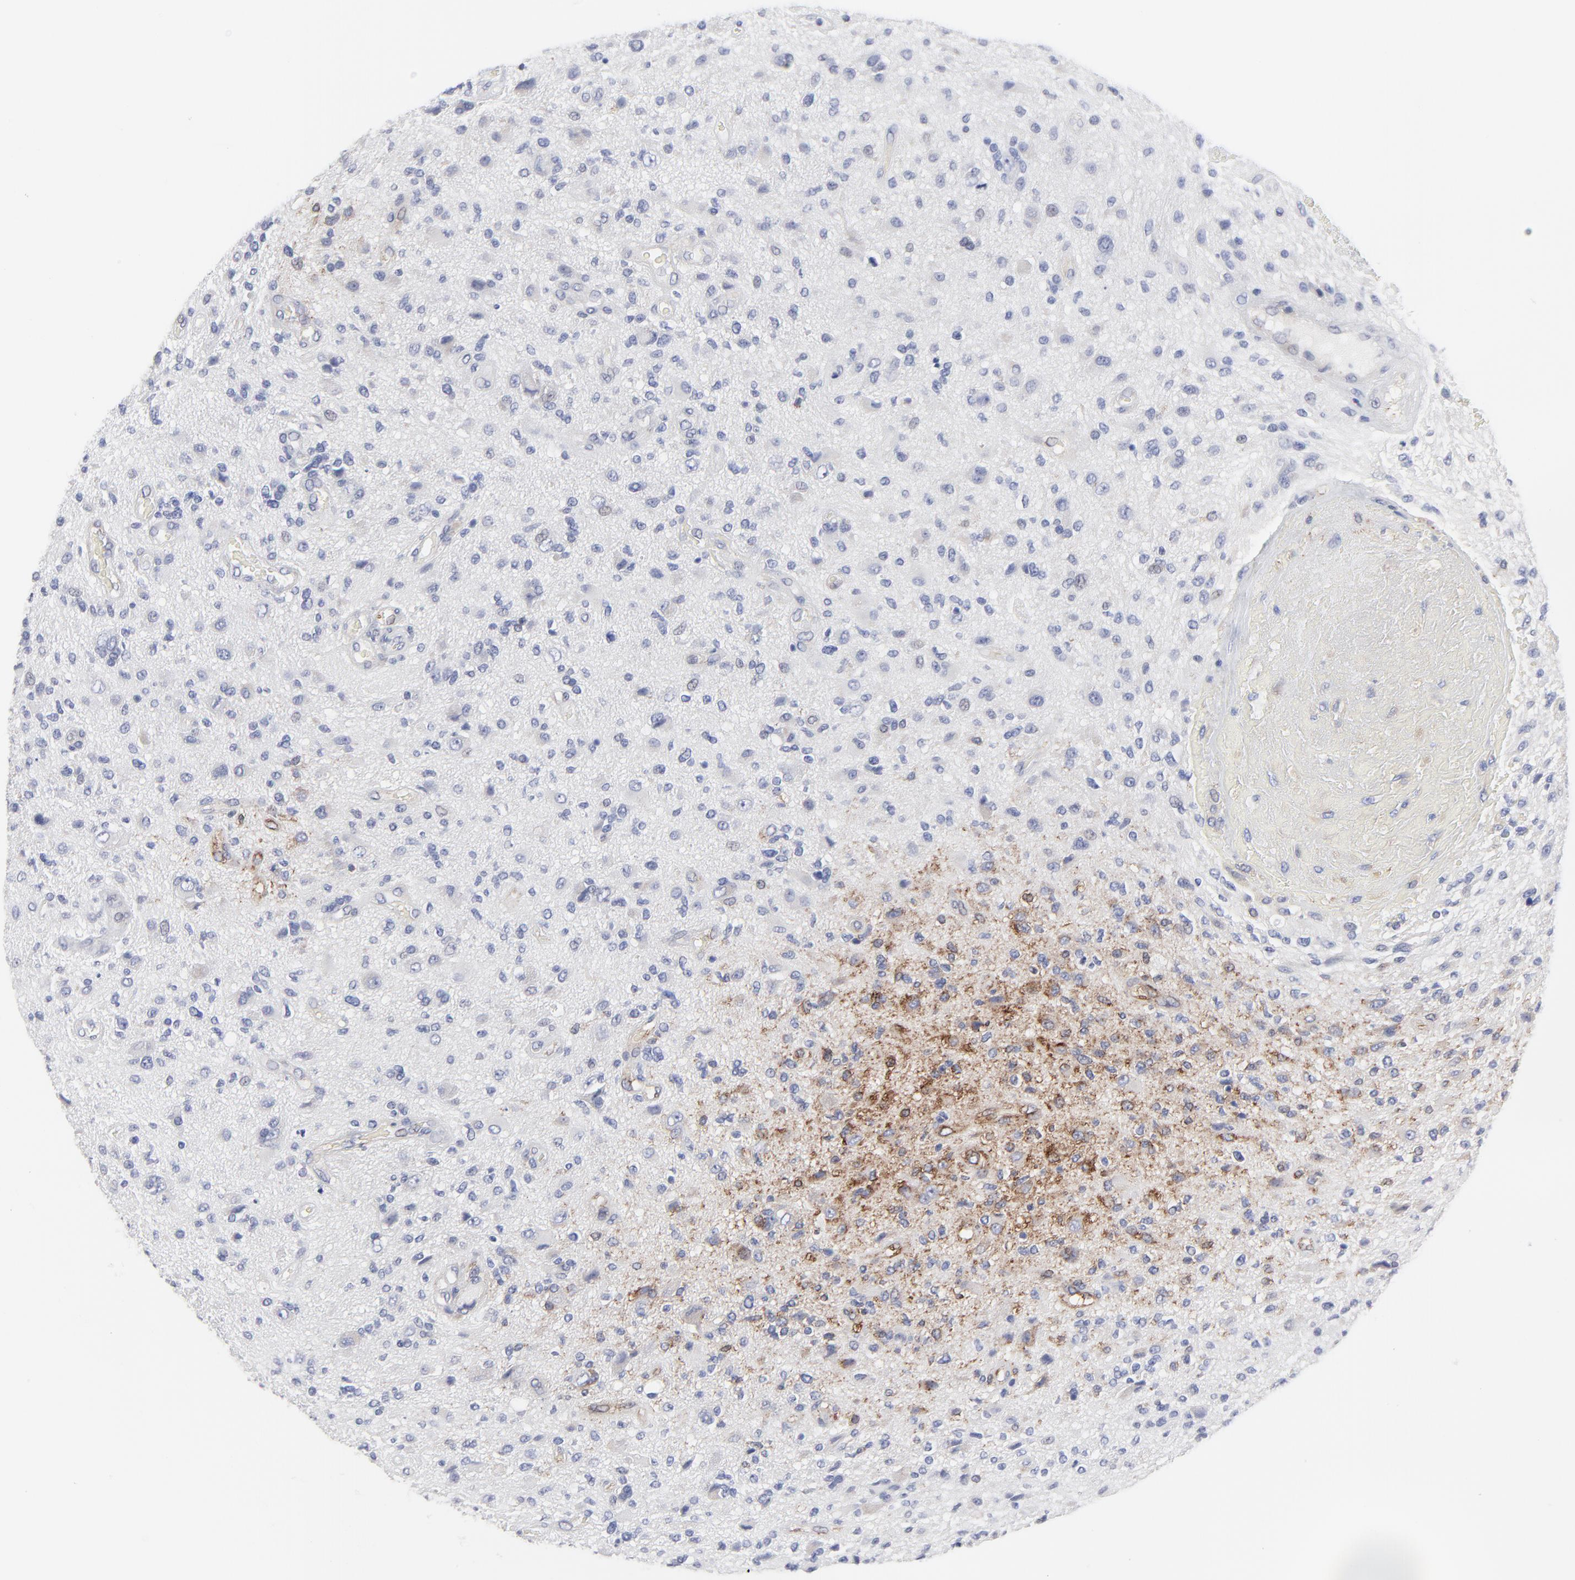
{"staining": {"intensity": "moderate", "quantity": "<25%", "location": "cytoplasmic/membranous"}, "tissue": "glioma", "cell_type": "Tumor cells", "image_type": "cancer", "snomed": [{"axis": "morphology", "description": "Normal tissue, NOS"}, {"axis": "morphology", "description": "Glioma, malignant, High grade"}, {"axis": "topography", "description": "Cerebral cortex"}], "caption": "Protein staining demonstrates moderate cytoplasmic/membranous expression in approximately <25% of tumor cells in glioma. The staining is performed using DAB (3,3'-diaminobenzidine) brown chromogen to label protein expression. The nuclei are counter-stained blue using hematoxylin.", "gene": "TRIM22", "patient": {"sex": "male", "age": 75}}